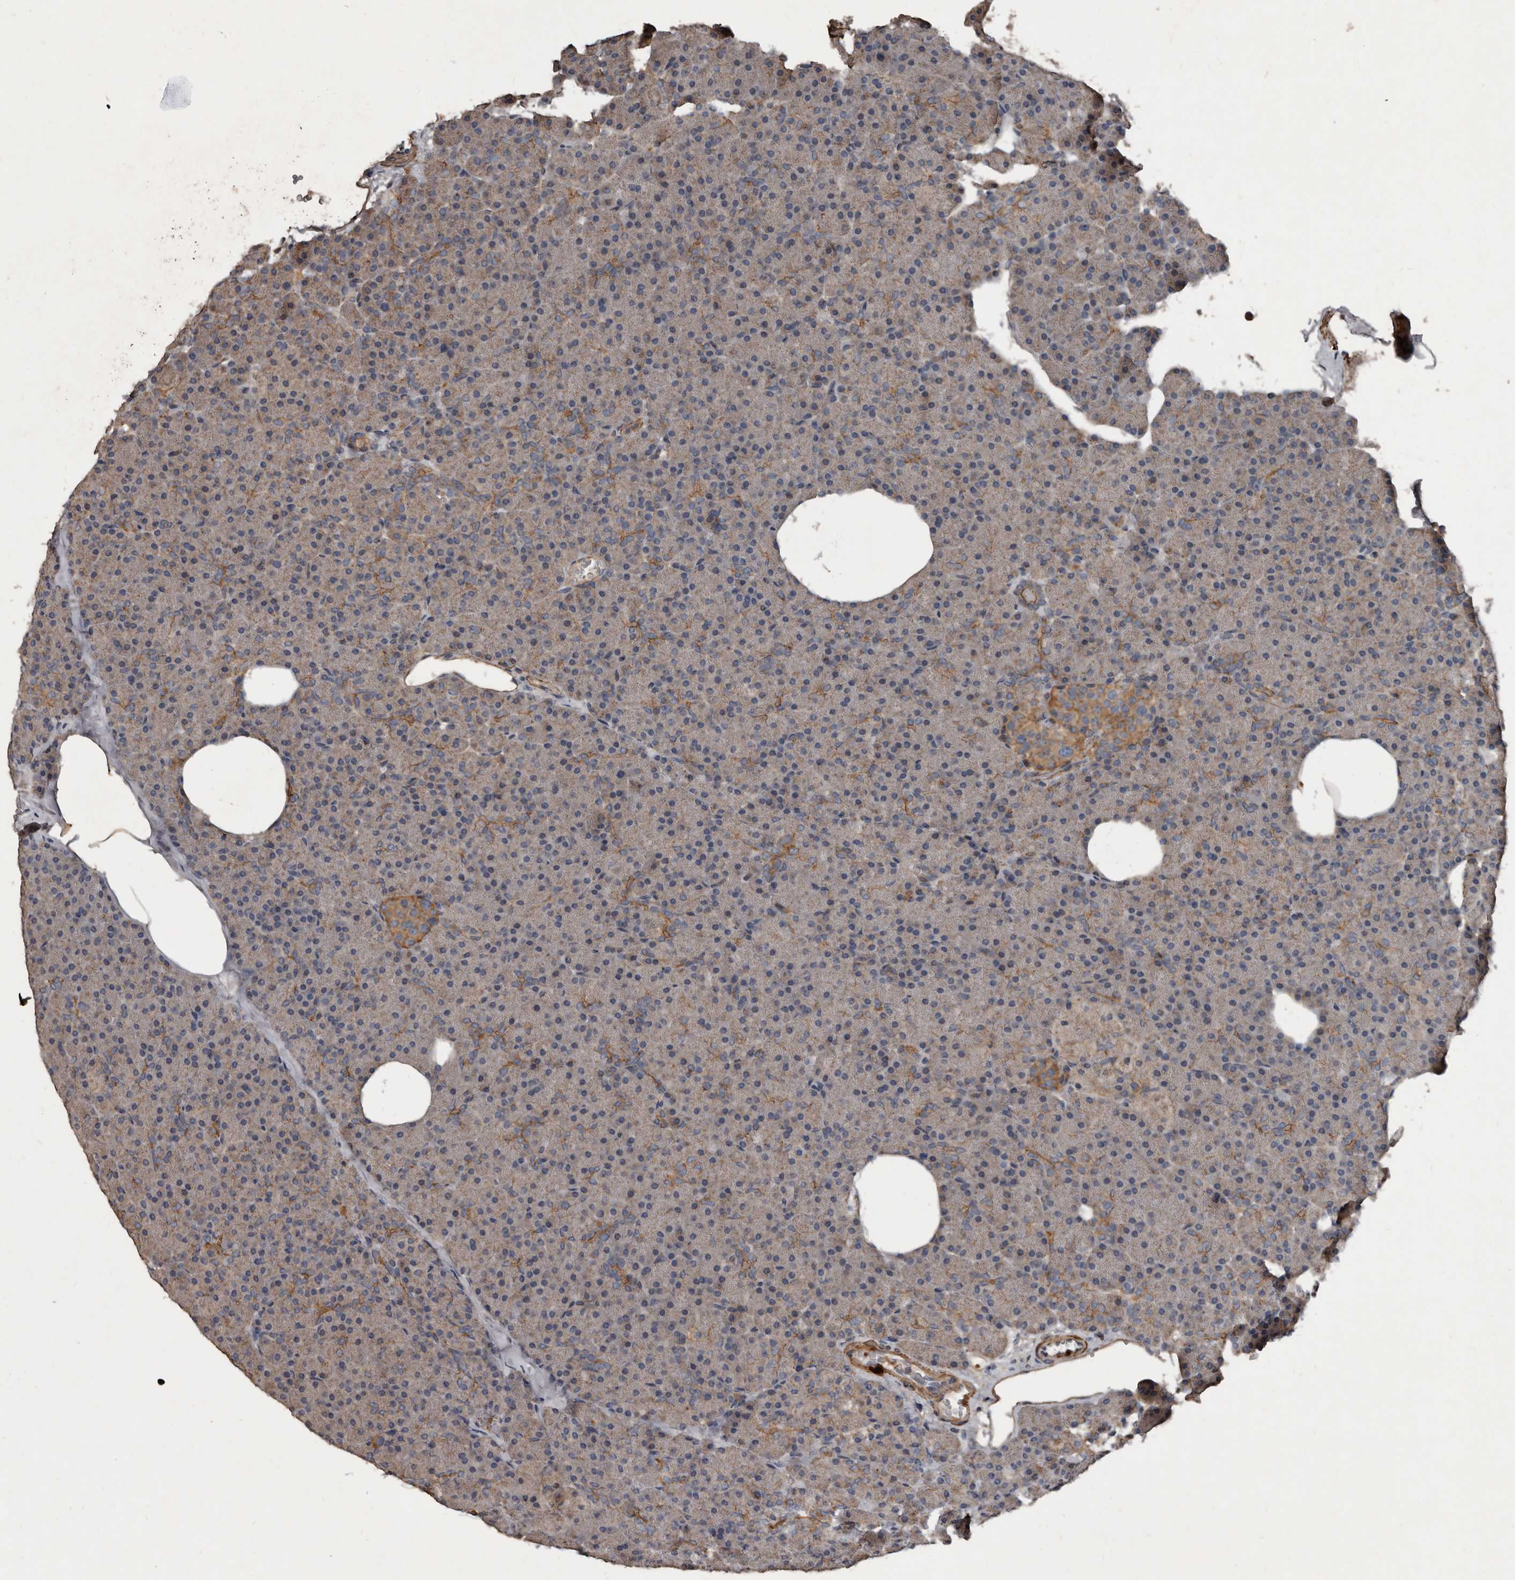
{"staining": {"intensity": "weak", "quantity": "<25%", "location": "cytoplasmic/membranous"}, "tissue": "pancreas", "cell_type": "Exocrine glandular cells", "image_type": "normal", "snomed": [{"axis": "morphology", "description": "Normal tissue, NOS"}, {"axis": "morphology", "description": "Carcinoid, malignant, NOS"}, {"axis": "topography", "description": "Pancreas"}], "caption": "This is an immunohistochemistry histopathology image of unremarkable human pancreas. There is no positivity in exocrine glandular cells.", "gene": "GREB1", "patient": {"sex": "female", "age": 35}}